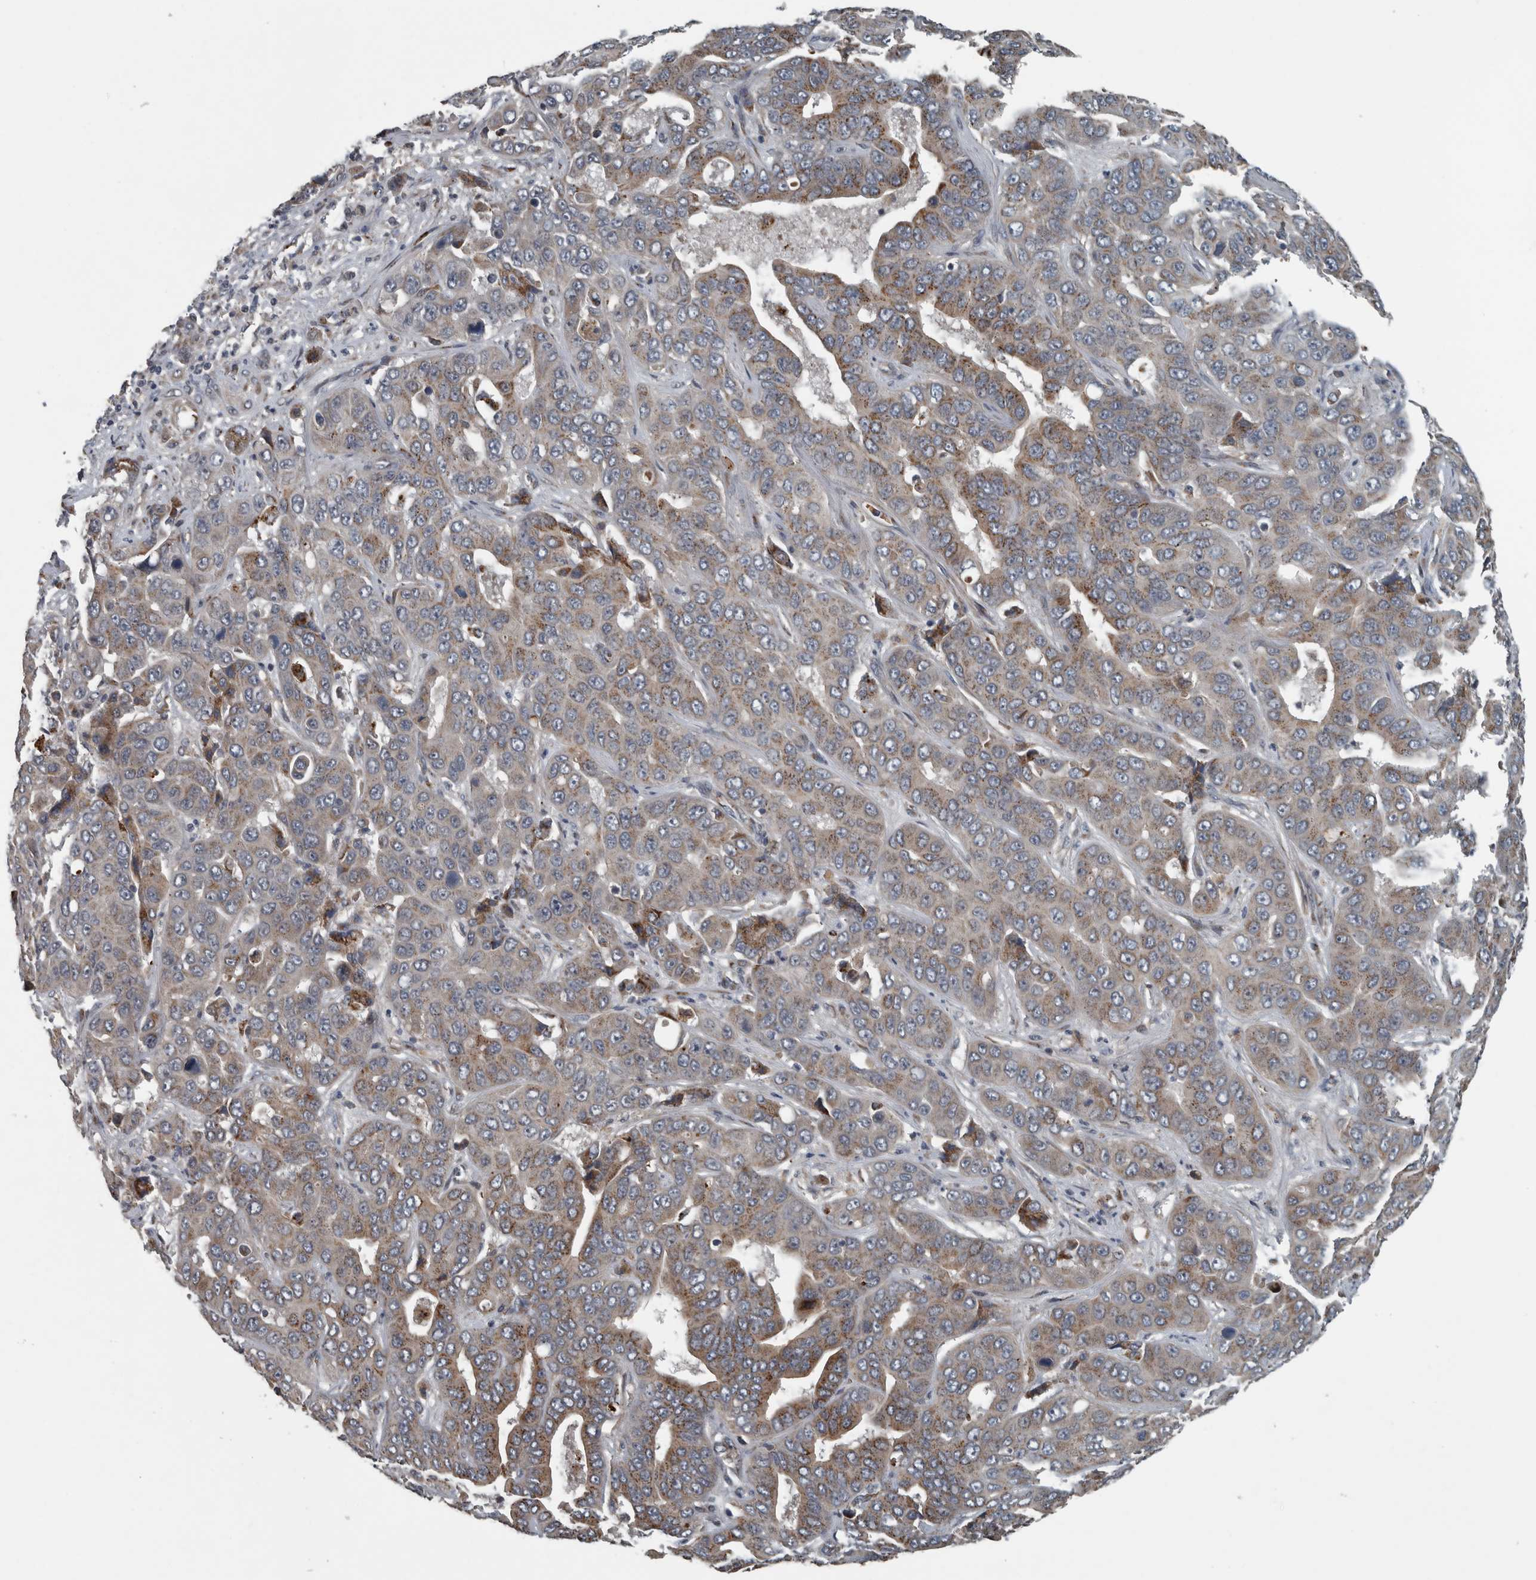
{"staining": {"intensity": "moderate", "quantity": ">75%", "location": "cytoplasmic/membranous"}, "tissue": "liver cancer", "cell_type": "Tumor cells", "image_type": "cancer", "snomed": [{"axis": "morphology", "description": "Cholangiocarcinoma"}, {"axis": "topography", "description": "Liver"}], "caption": "Tumor cells exhibit moderate cytoplasmic/membranous staining in about >75% of cells in liver cancer.", "gene": "ZNF345", "patient": {"sex": "female", "age": 52}}